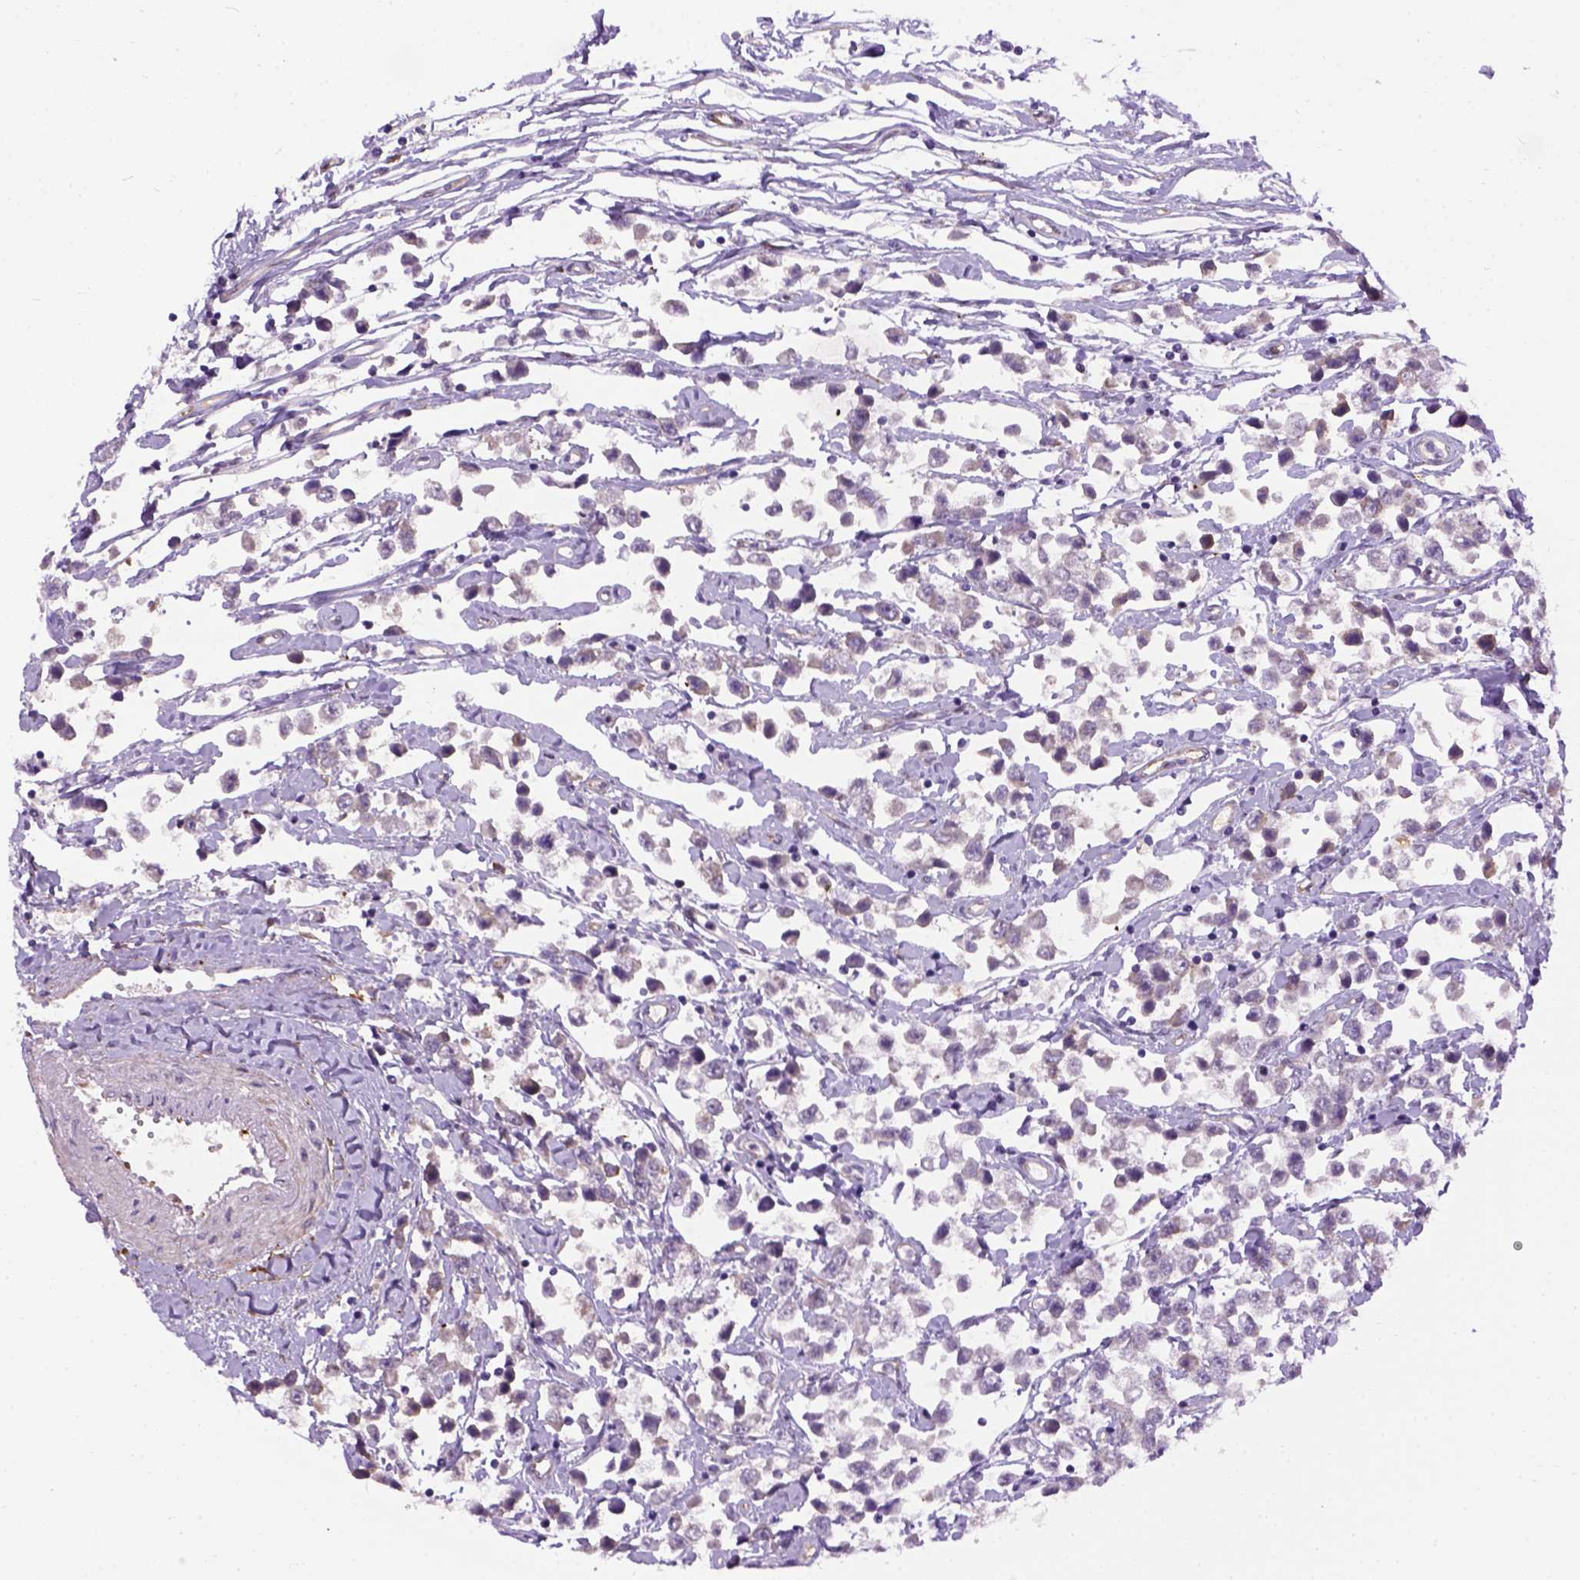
{"staining": {"intensity": "weak", "quantity": "<25%", "location": "cytoplasmic/membranous"}, "tissue": "testis cancer", "cell_type": "Tumor cells", "image_type": "cancer", "snomed": [{"axis": "morphology", "description": "Seminoma, NOS"}, {"axis": "topography", "description": "Testis"}], "caption": "Immunohistochemical staining of human seminoma (testis) shows no significant positivity in tumor cells. (DAB (3,3'-diaminobenzidine) immunohistochemistry (IHC) with hematoxylin counter stain).", "gene": "KAZN", "patient": {"sex": "male", "age": 34}}